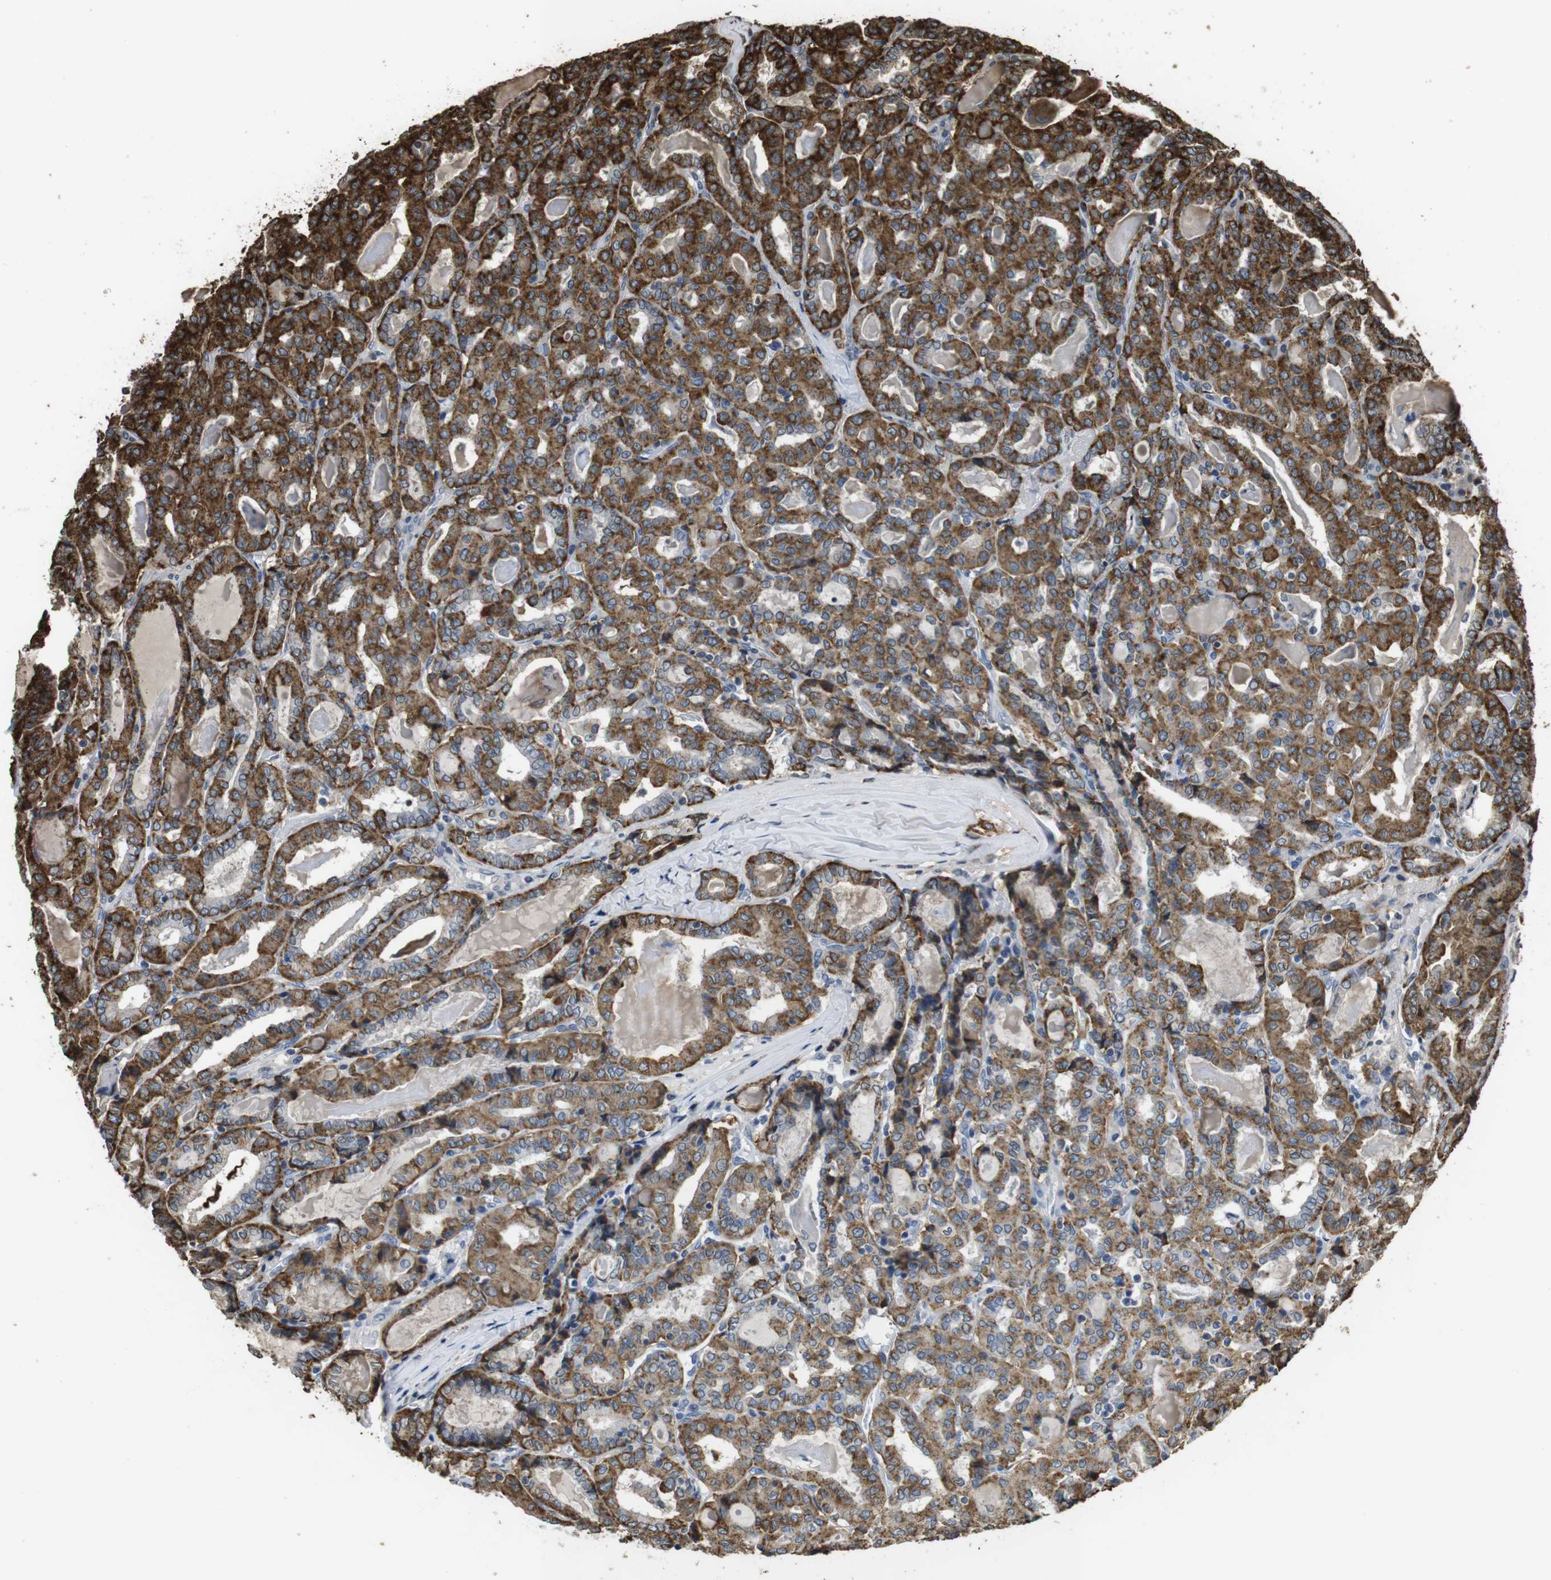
{"staining": {"intensity": "strong", "quantity": ">75%", "location": "cytoplasmic/membranous"}, "tissue": "thyroid cancer", "cell_type": "Tumor cells", "image_type": "cancer", "snomed": [{"axis": "morphology", "description": "Papillary adenocarcinoma, NOS"}, {"axis": "topography", "description": "Thyroid gland"}], "caption": "Tumor cells exhibit strong cytoplasmic/membranous expression in approximately >75% of cells in thyroid papillary adenocarcinoma. The staining was performed using DAB, with brown indicating positive protein expression. Nuclei are stained blue with hematoxylin.", "gene": "FZD10", "patient": {"sex": "female", "age": 42}}